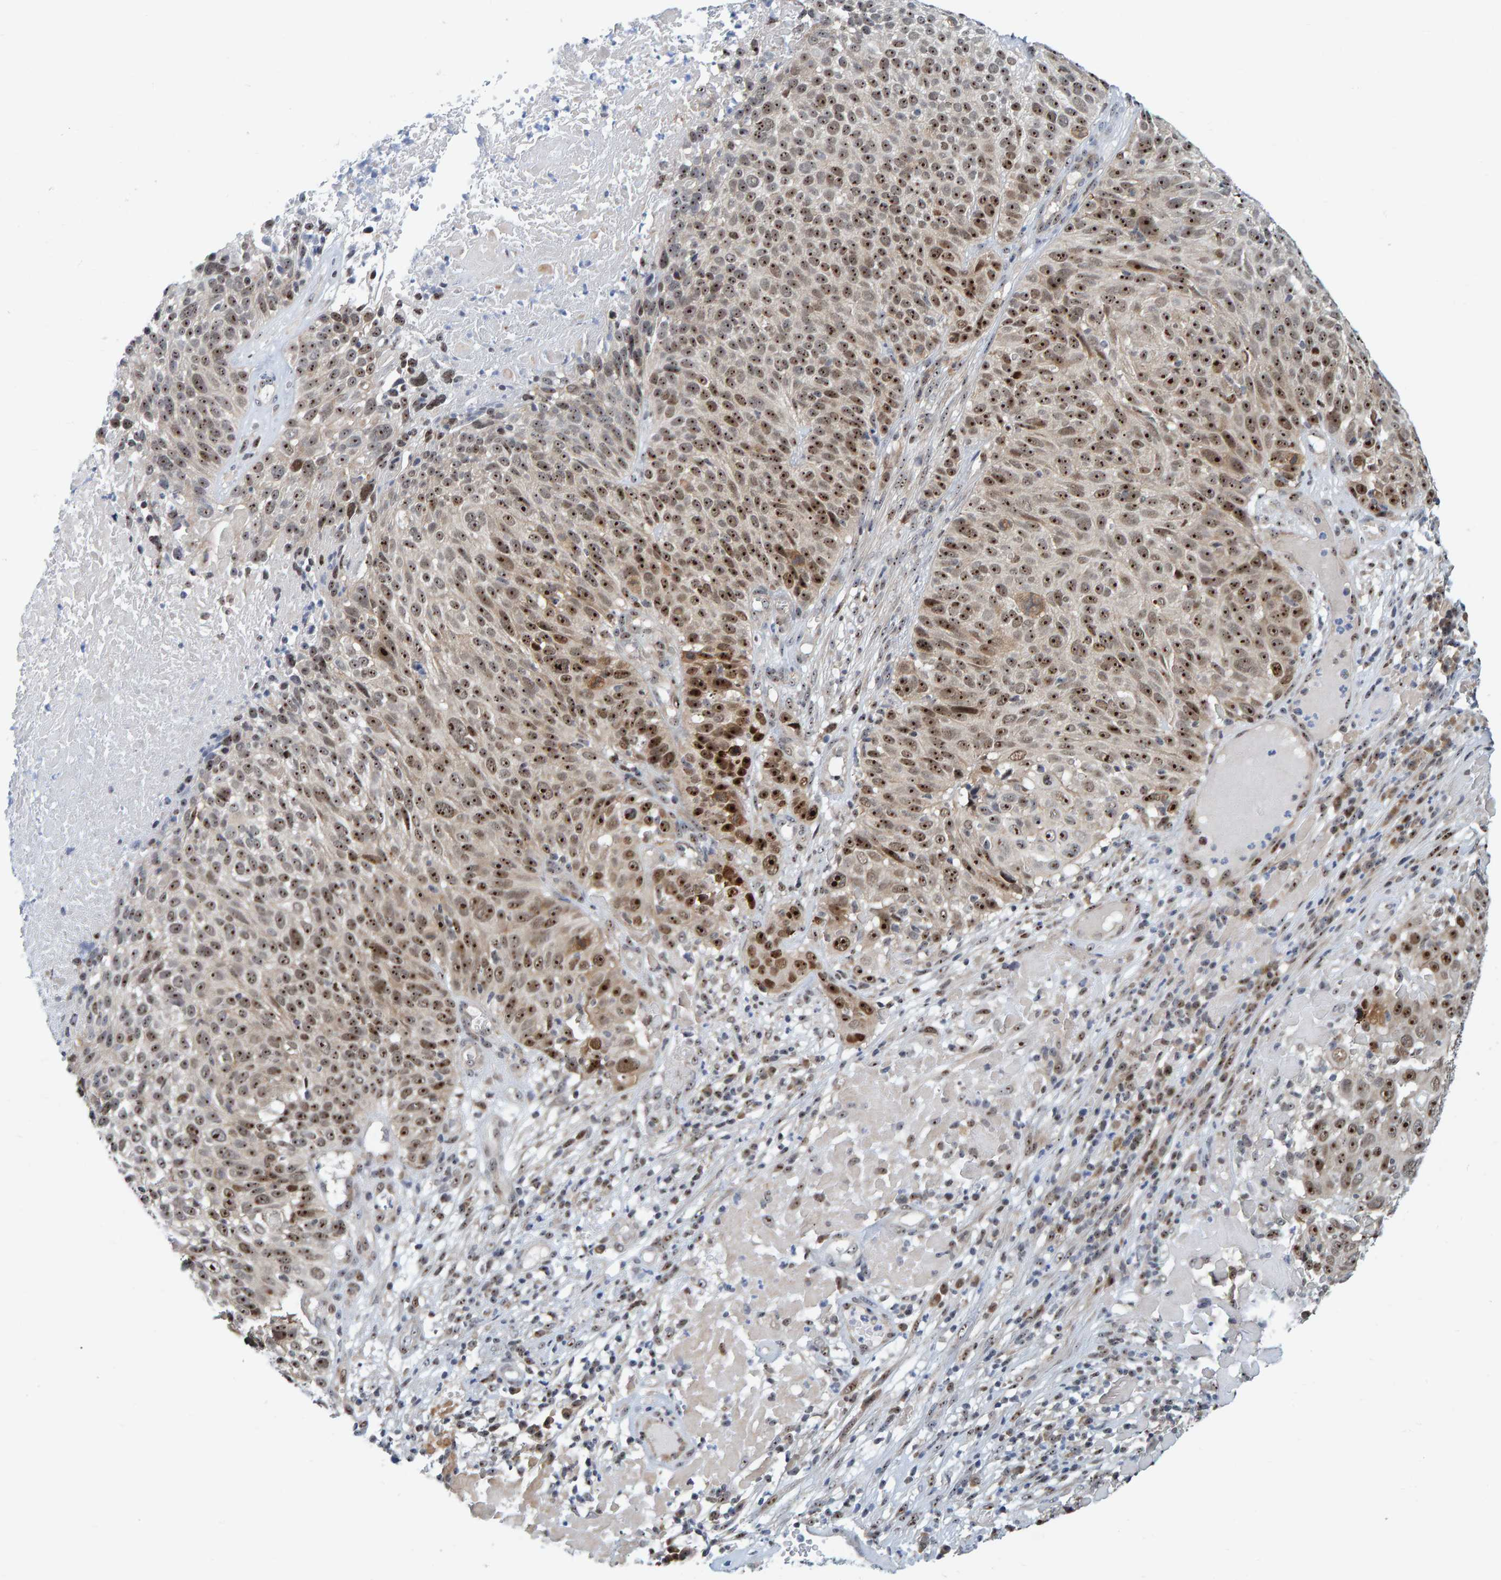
{"staining": {"intensity": "strong", "quantity": ">75%", "location": "nuclear"}, "tissue": "cervical cancer", "cell_type": "Tumor cells", "image_type": "cancer", "snomed": [{"axis": "morphology", "description": "Squamous cell carcinoma, NOS"}, {"axis": "topography", "description": "Cervix"}], "caption": "Cervical squamous cell carcinoma stained with DAB (3,3'-diaminobenzidine) immunohistochemistry demonstrates high levels of strong nuclear expression in approximately >75% of tumor cells. The protein is shown in brown color, while the nuclei are stained blue.", "gene": "POLR1E", "patient": {"sex": "female", "age": 74}}